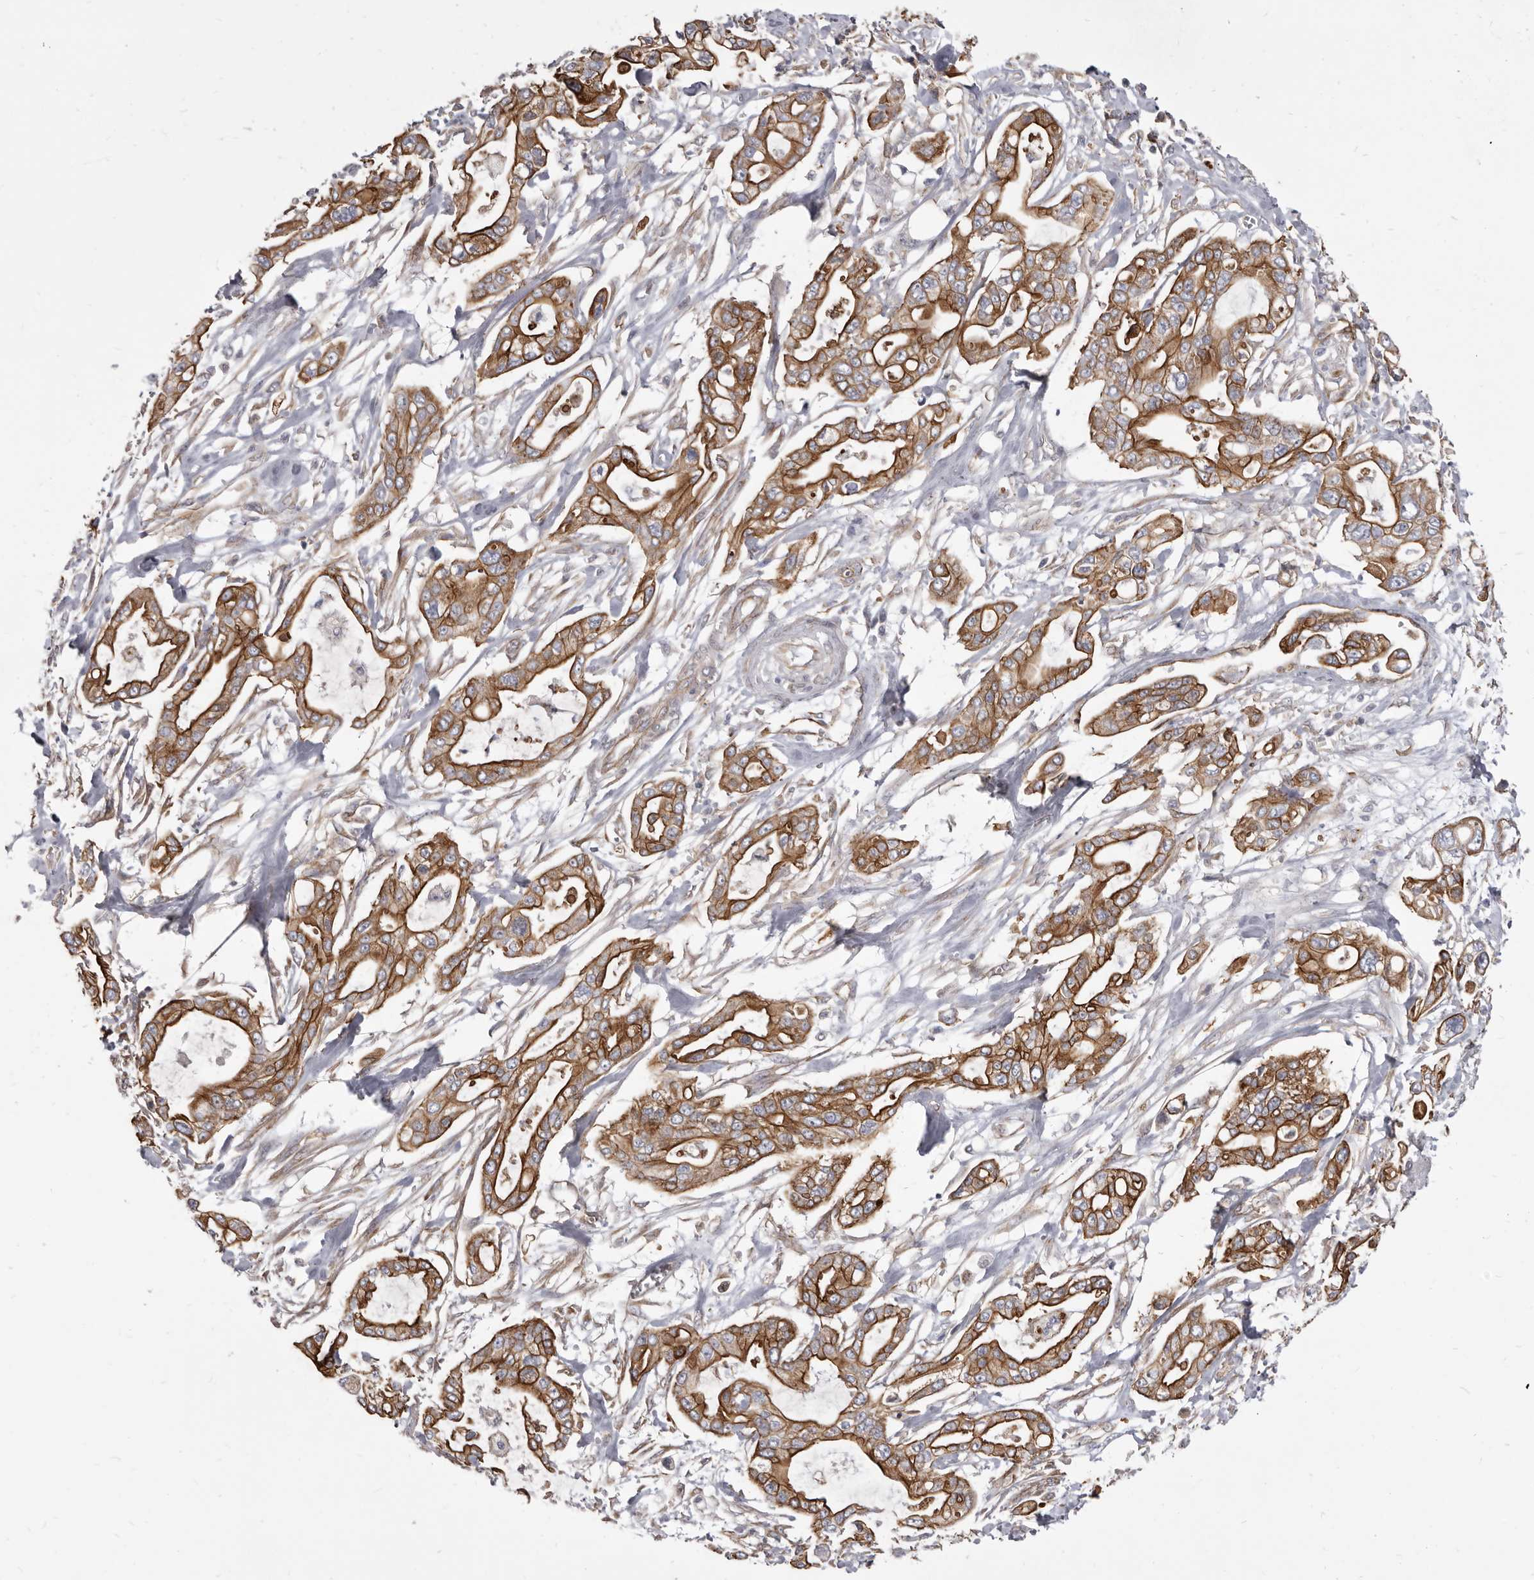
{"staining": {"intensity": "moderate", "quantity": ">75%", "location": "cytoplasmic/membranous"}, "tissue": "pancreatic cancer", "cell_type": "Tumor cells", "image_type": "cancer", "snomed": [{"axis": "morphology", "description": "Adenocarcinoma, NOS"}, {"axis": "topography", "description": "Pancreas"}], "caption": "An IHC histopathology image of neoplastic tissue is shown. Protein staining in brown highlights moderate cytoplasmic/membranous positivity in pancreatic cancer within tumor cells. Ihc stains the protein in brown and the nuclei are stained blue.", "gene": "P2RX6", "patient": {"sex": "male", "age": 68}}